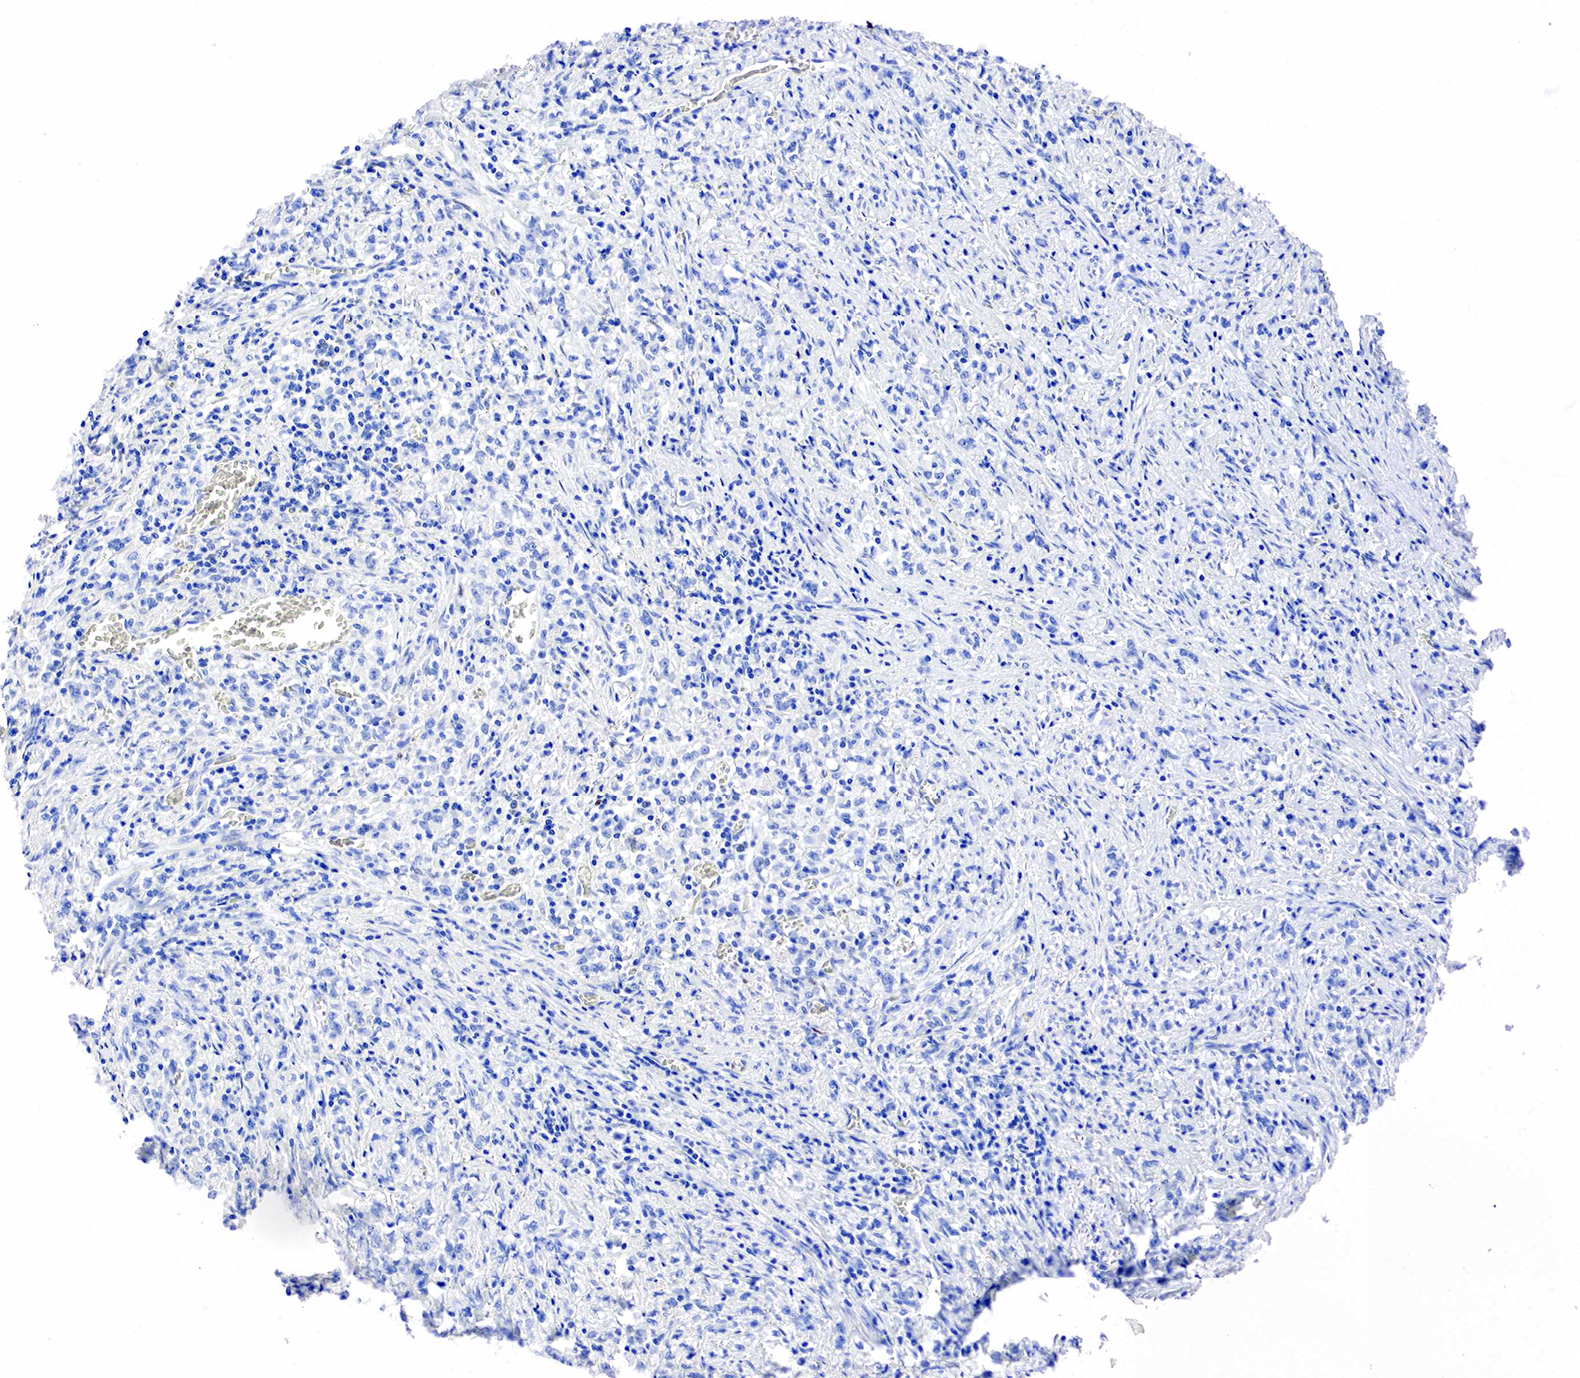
{"staining": {"intensity": "negative", "quantity": "none", "location": "none"}, "tissue": "stomach cancer", "cell_type": "Tumor cells", "image_type": "cancer", "snomed": [{"axis": "morphology", "description": "Adenocarcinoma, NOS"}, {"axis": "topography", "description": "Stomach"}], "caption": "The photomicrograph displays no staining of tumor cells in stomach cancer.", "gene": "PGR", "patient": {"sex": "male", "age": 72}}